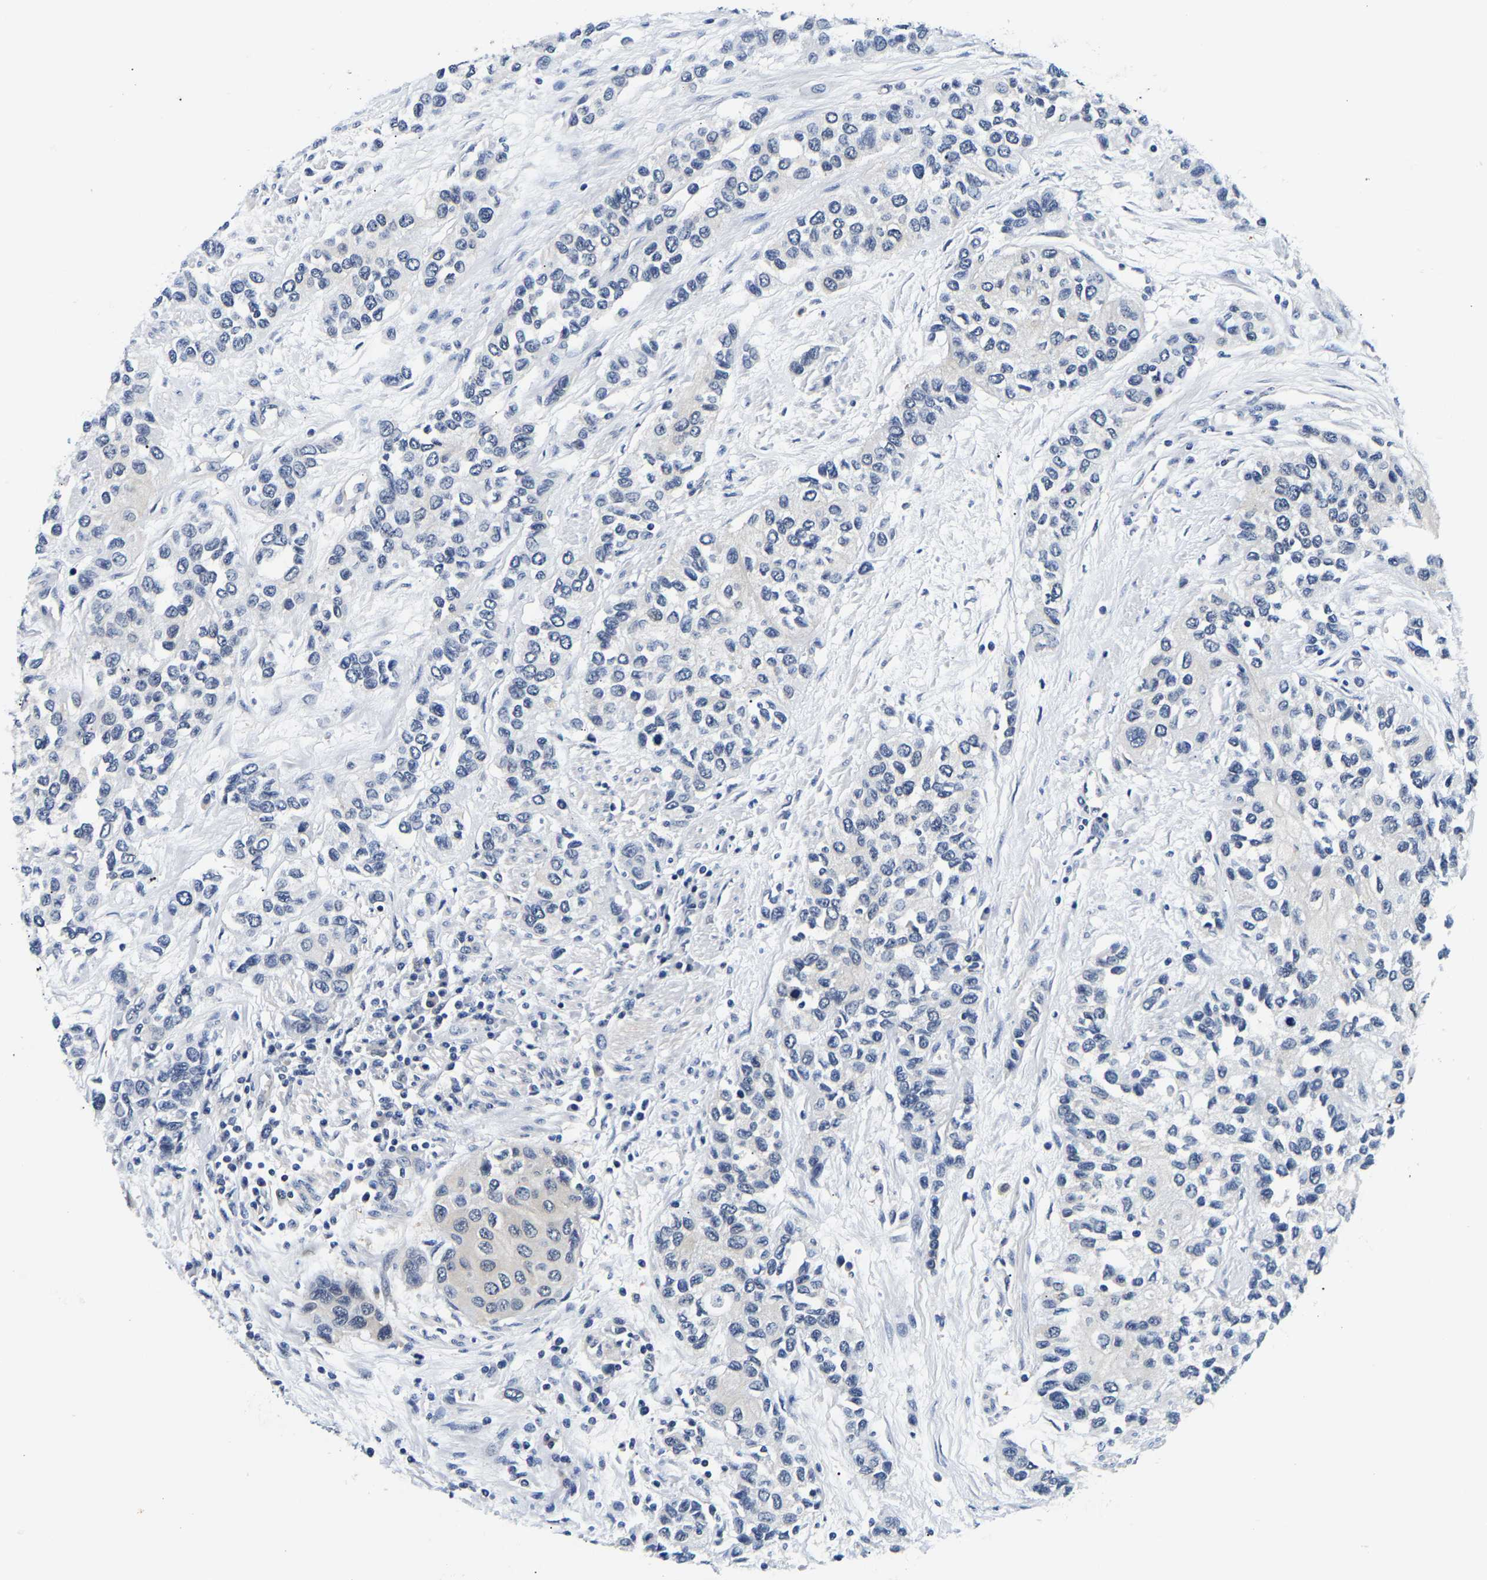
{"staining": {"intensity": "negative", "quantity": "none", "location": "none"}, "tissue": "urothelial cancer", "cell_type": "Tumor cells", "image_type": "cancer", "snomed": [{"axis": "morphology", "description": "Urothelial carcinoma, High grade"}, {"axis": "topography", "description": "Urinary bladder"}], "caption": "Tumor cells are negative for protein expression in human urothelial cancer.", "gene": "UCHL3", "patient": {"sex": "female", "age": 56}}